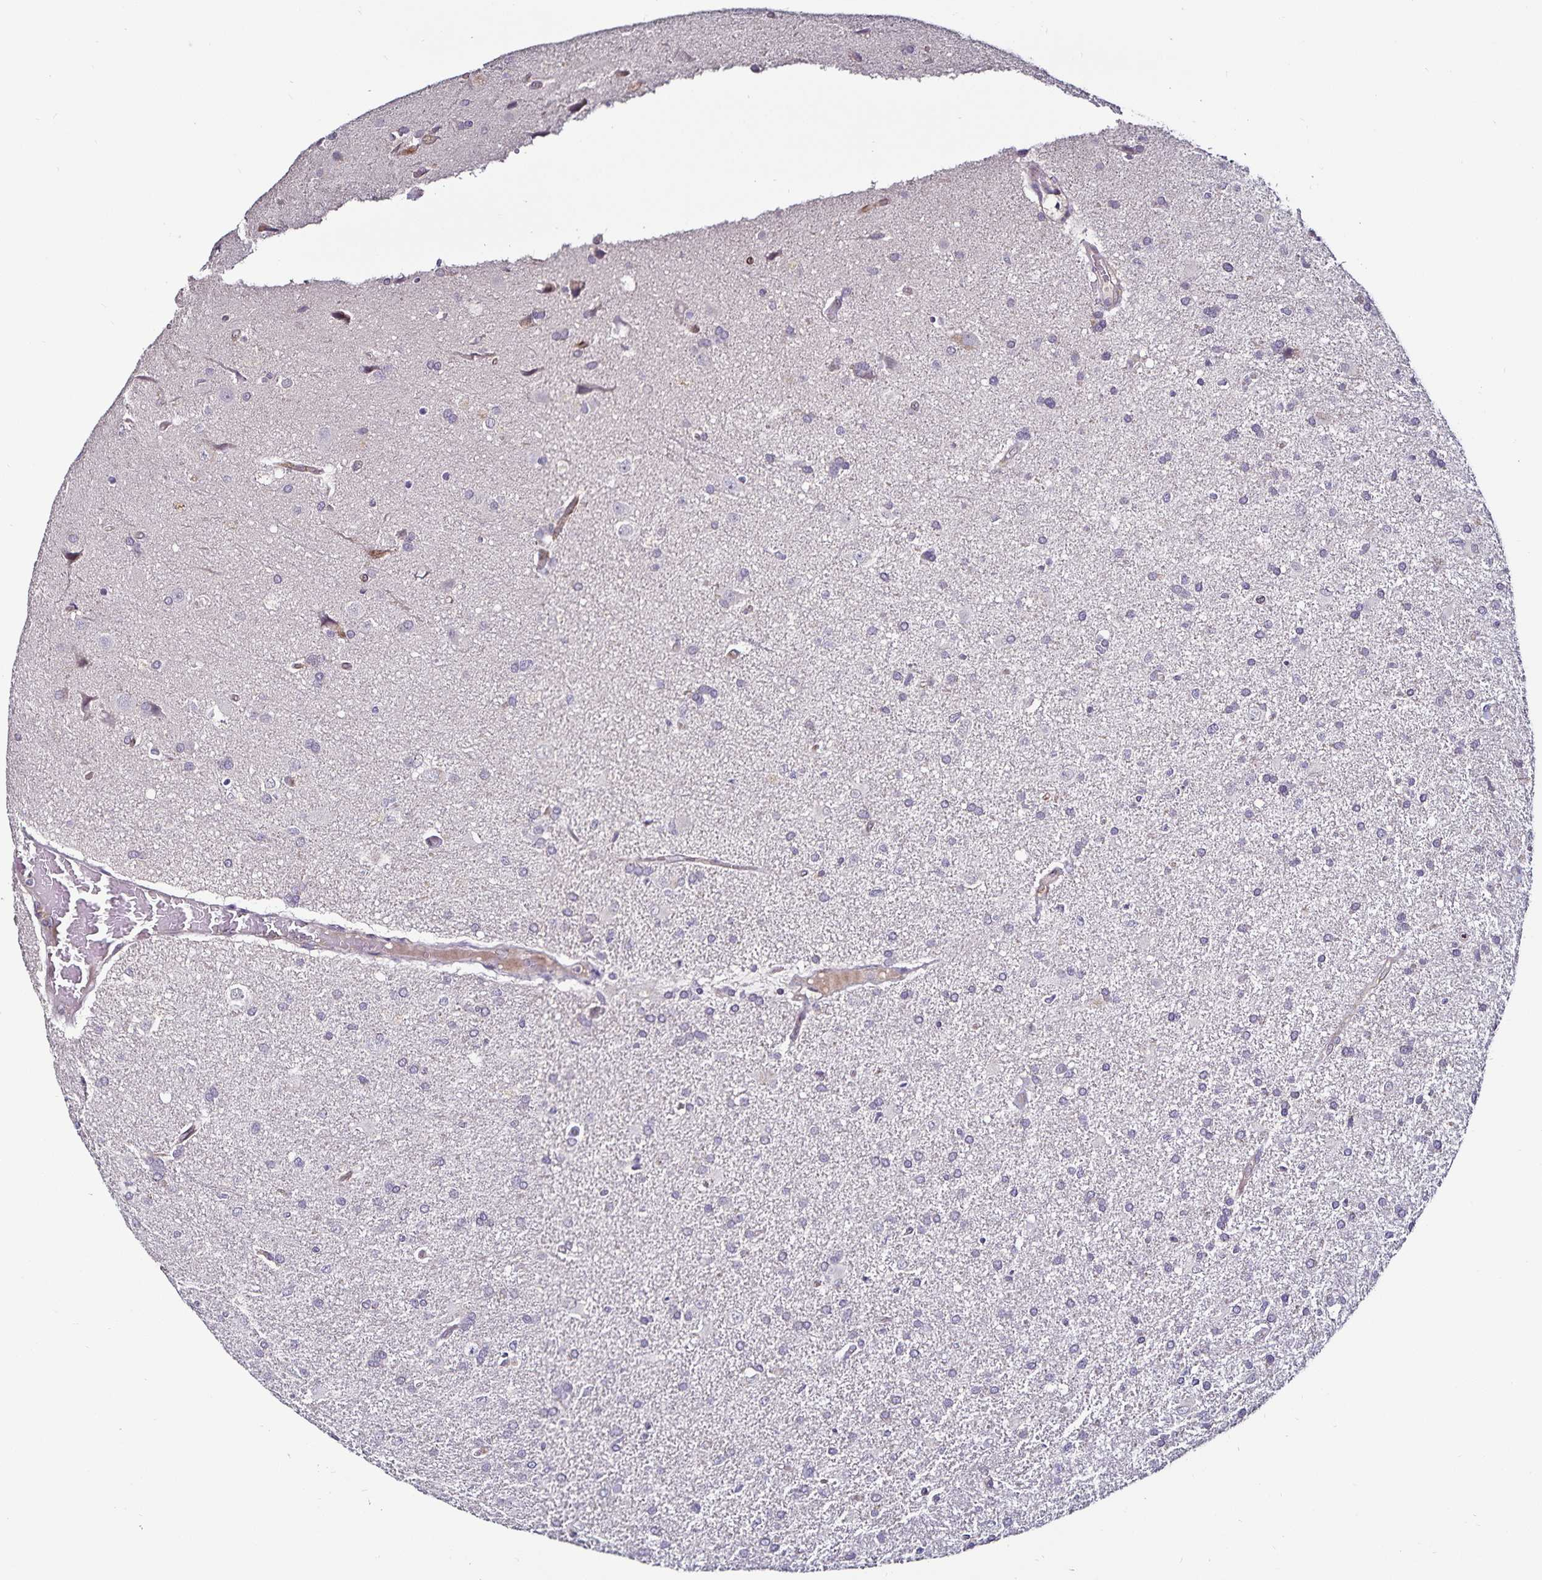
{"staining": {"intensity": "negative", "quantity": "none", "location": "none"}, "tissue": "glioma", "cell_type": "Tumor cells", "image_type": "cancer", "snomed": [{"axis": "morphology", "description": "Glioma, malignant, High grade"}, {"axis": "topography", "description": "Brain"}], "caption": "Immunohistochemistry (IHC) photomicrograph of neoplastic tissue: human glioma stained with DAB (3,3'-diaminobenzidine) exhibits no significant protein staining in tumor cells. (Brightfield microscopy of DAB IHC at high magnification).", "gene": "ACSL5", "patient": {"sex": "male", "age": 68}}